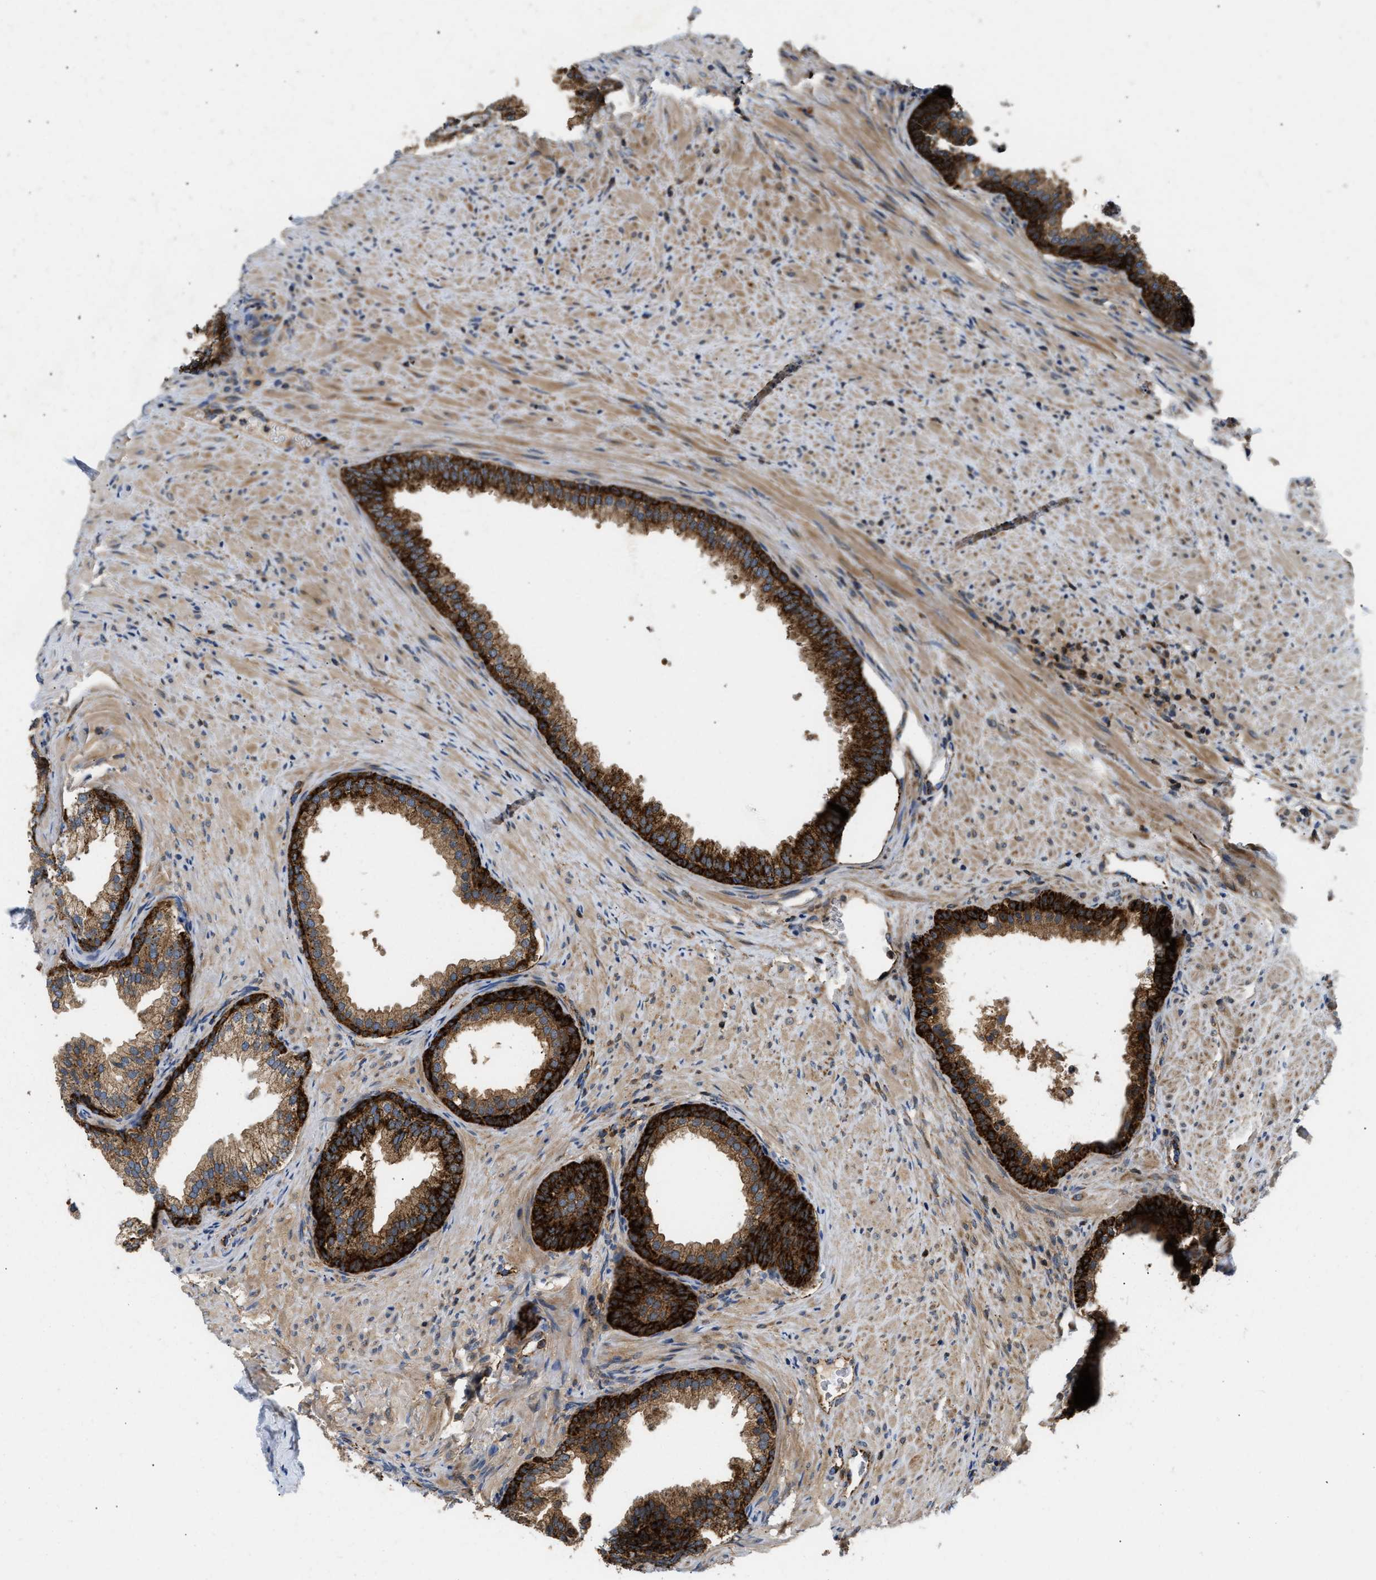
{"staining": {"intensity": "strong", "quantity": ">75%", "location": "cytoplasmic/membranous"}, "tissue": "prostate", "cell_type": "Glandular cells", "image_type": "normal", "snomed": [{"axis": "morphology", "description": "Normal tissue, NOS"}, {"axis": "topography", "description": "Prostate"}], "caption": "The micrograph shows a brown stain indicating the presence of a protein in the cytoplasmic/membranous of glandular cells in prostate. (Stains: DAB in brown, nuclei in blue, Microscopy: brightfield microscopy at high magnification).", "gene": "CCM2", "patient": {"sex": "male", "age": 76}}